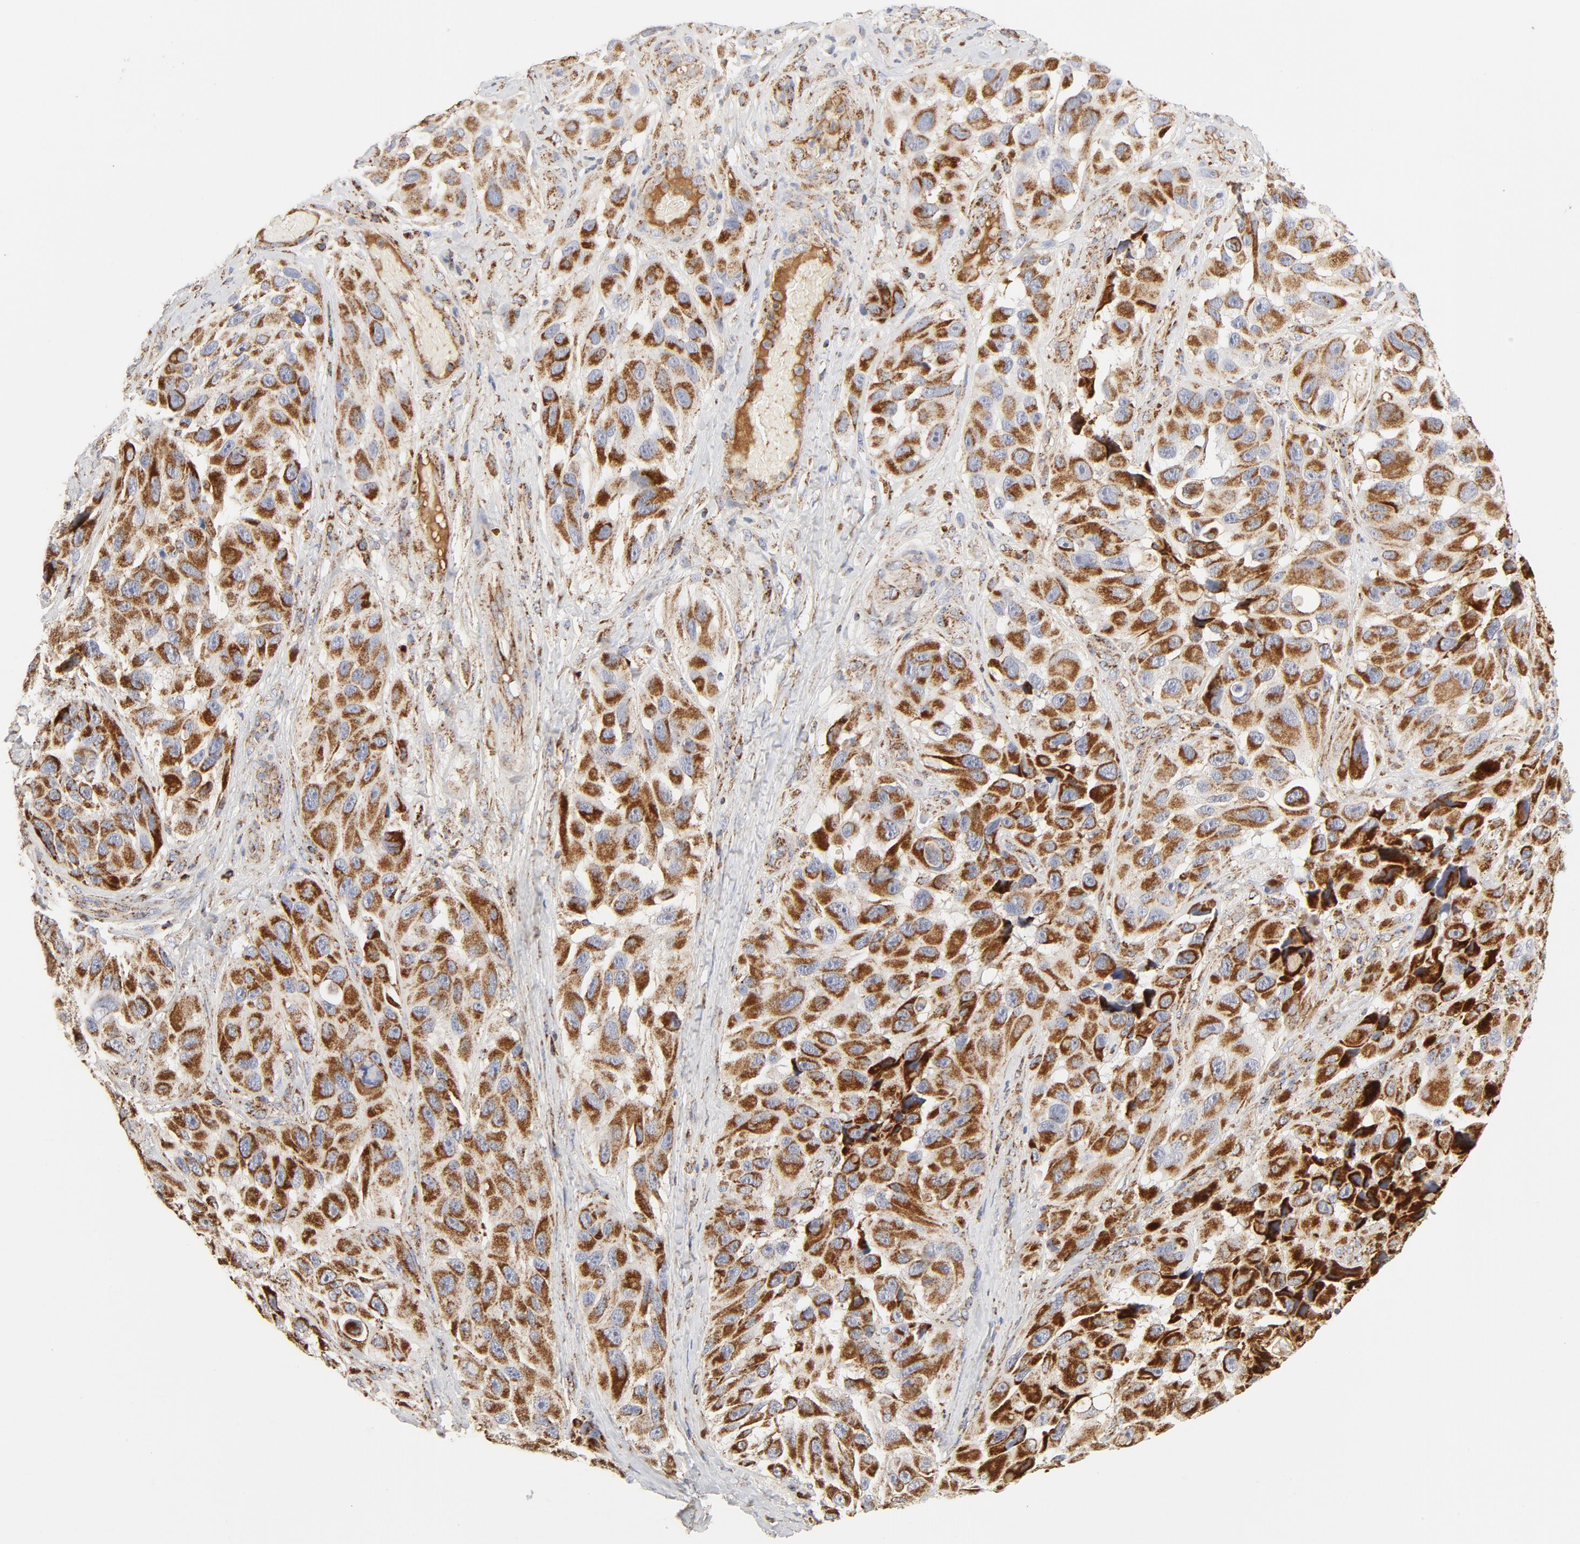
{"staining": {"intensity": "strong", "quantity": ">75%", "location": "cytoplasmic/membranous"}, "tissue": "melanoma", "cell_type": "Tumor cells", "image_type": "cancer", "snomed": [{"axis": "morphology", "description": "Malignant melanoma, NOS"}, {"axis": "topography", "description": "Skin"}], "caption": "Melanoma tissue demonstrates strong cytoplasmic/membranous staining in about >75% of tumor cells", "gene": "PCNX4", "patient": {"sex": "female", "age": 73}}